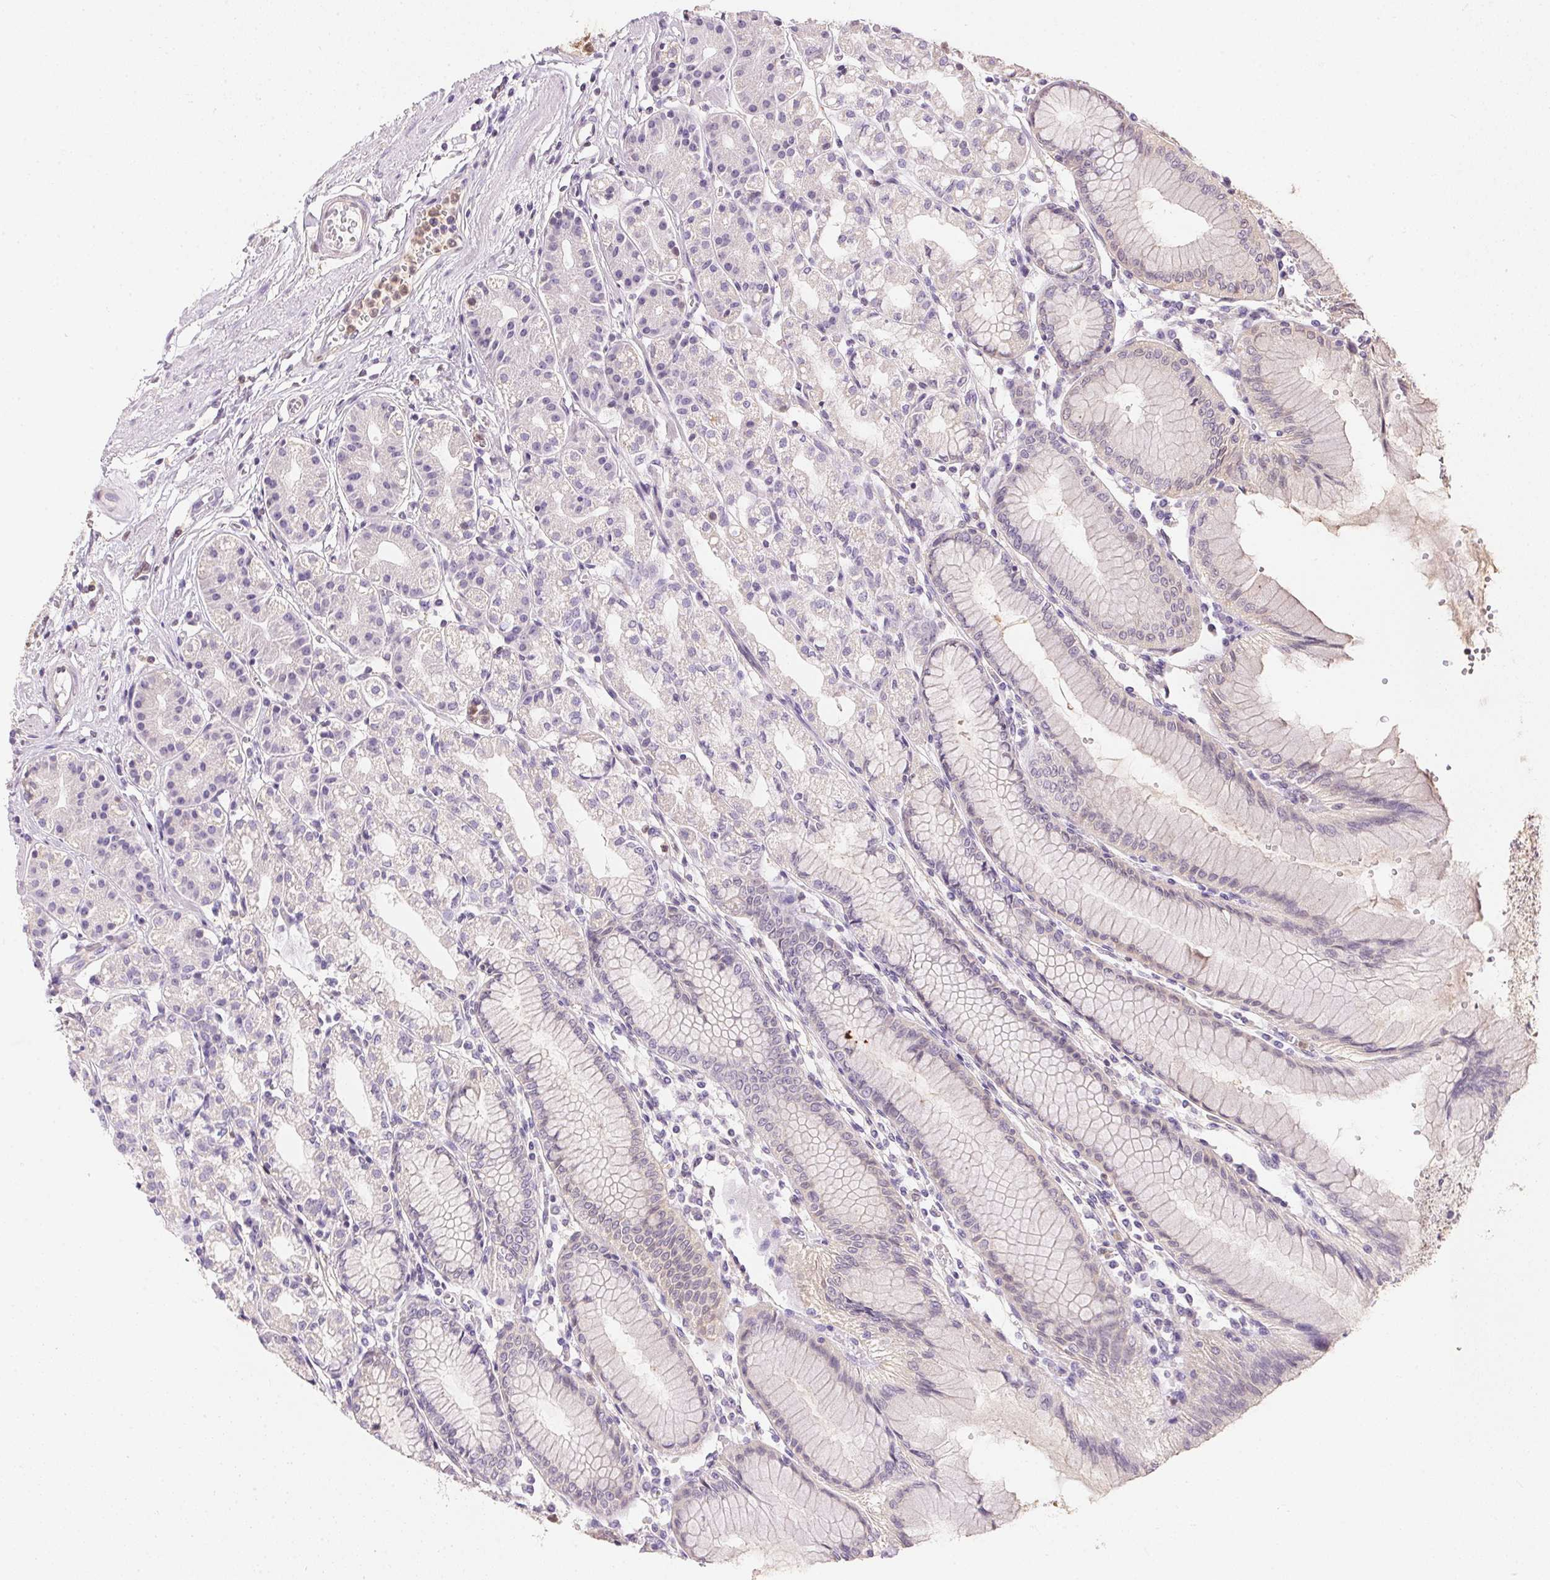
{"staining": {"intensity": "weak", "quantity": "<25%", "location": "cytoplasmic/membranous"}, "tissue": "stomach", "cell_type": "Glandular cells", "image_type": "normal", "snomed": [{"axis": "morphology", "description": "Normal tissue, NOS"}, {"axis": "topography", "description": "Skeletal muscle"}, {"axis": "topography", "description": "Stomach"}], "caption": "Normal stomach was stained to show a protein in brown. There is no significant positivity in glandular cells. (DAB (3,3'-diaminobenzidine) immunohistochemistry, high magnification).", "gene": "S100A3", "patient": {"sex": "female", "age": 57}}